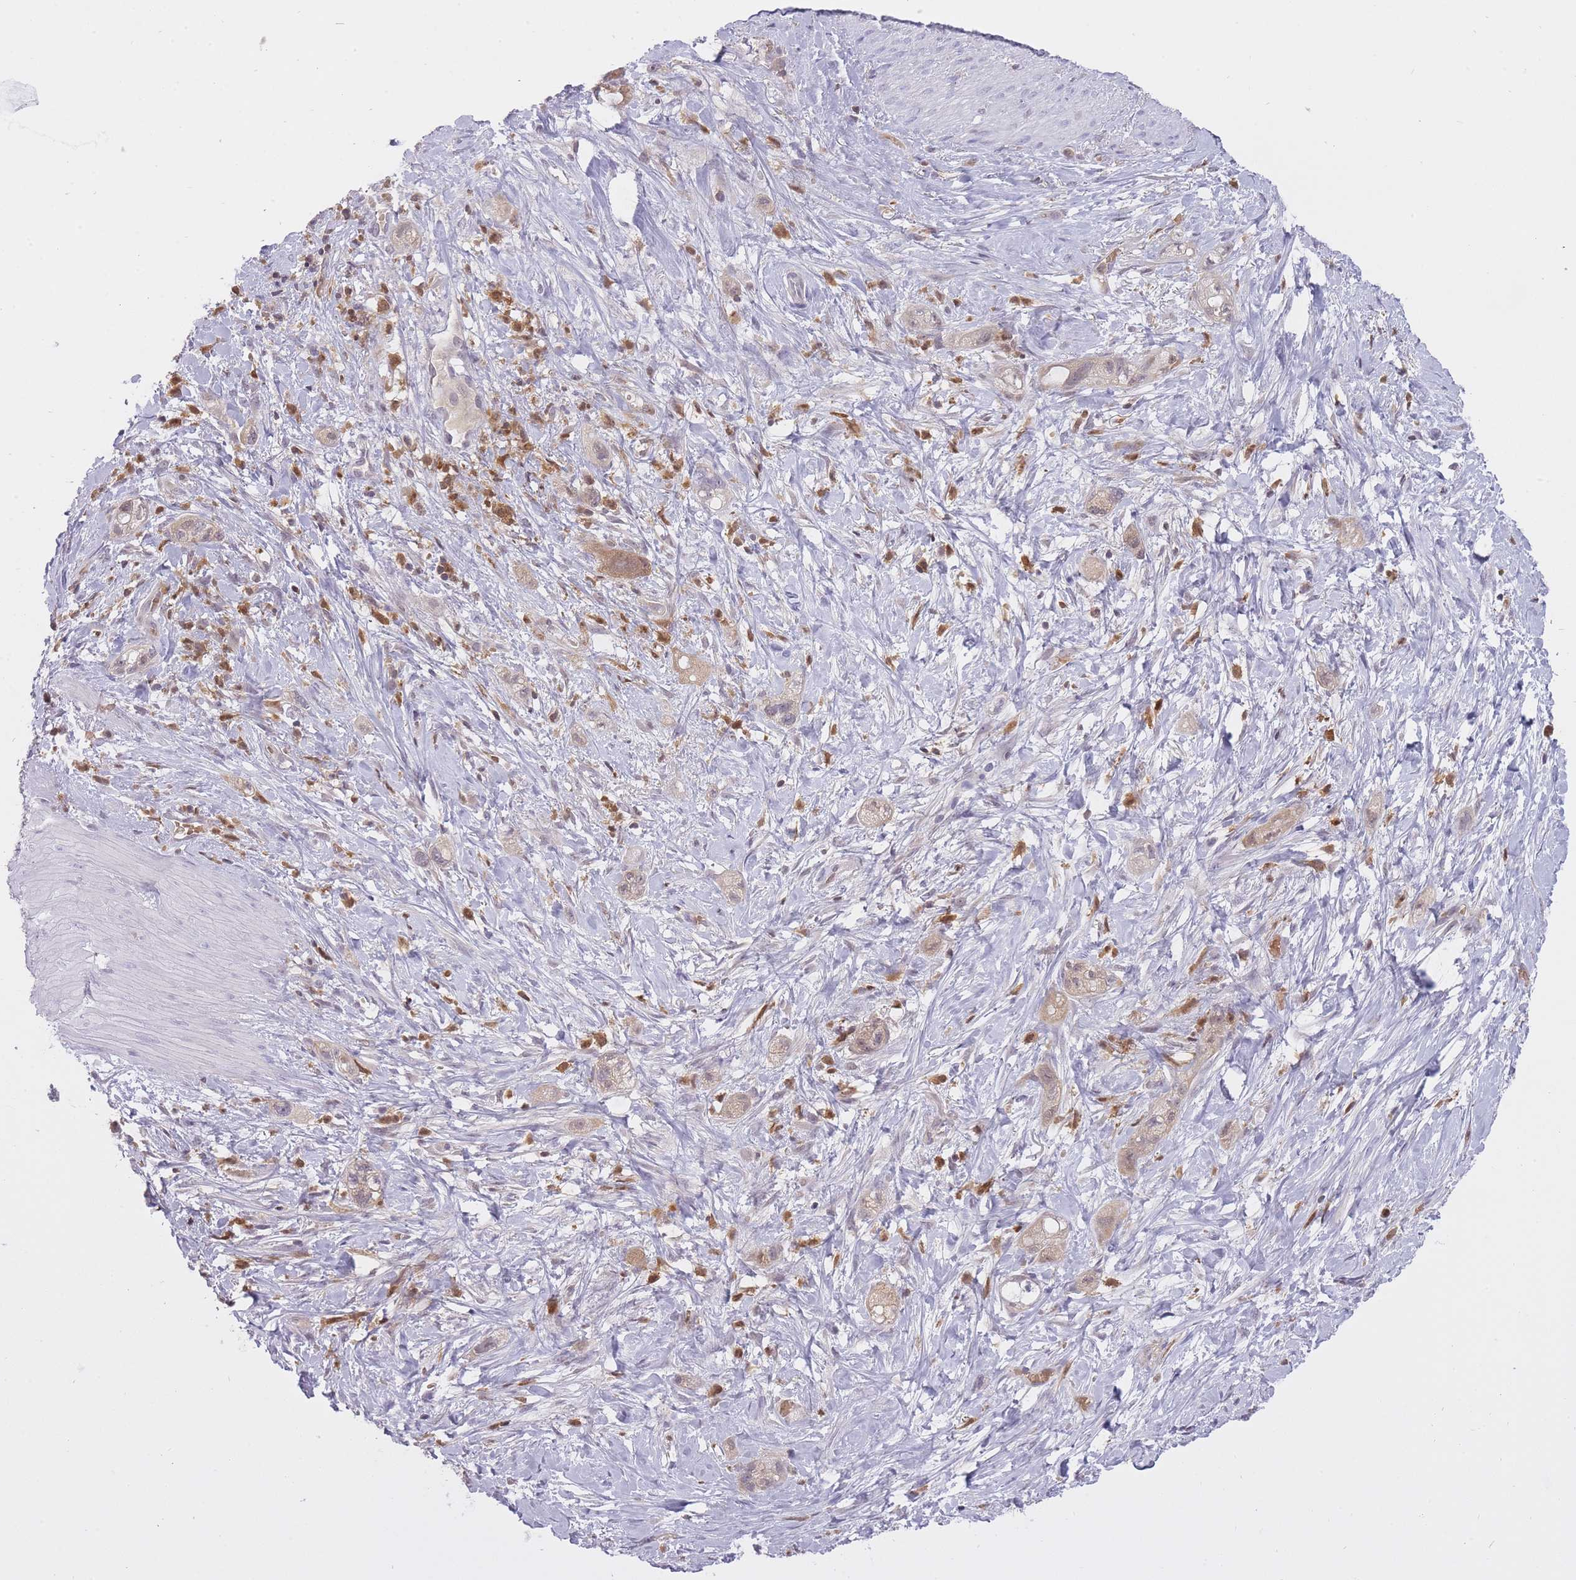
{"staining": {"intensity": "weak", "quantity": ">75%", "location": "cytoplasmic/membranous"}, "tissue": "stomach cancer", "cell_type": "Tumor cells", "image_type": "cancer", "snomed": [{"axis": "morphology", "description": "Adenocarcinoma, NOS"}, {"axis": "topography", "description": "Stomach"}, {"axis": "topography", "description": "Stomach, lower"}], "caption": "Stomach cancer stained with DAB immunohistochemistry shows low levels of weak cytoplasmic/membranous positivity in approximately >75% of tumor cells.", "gene": "CXorf38", "patient": {"sex": "female", "age": 48}}